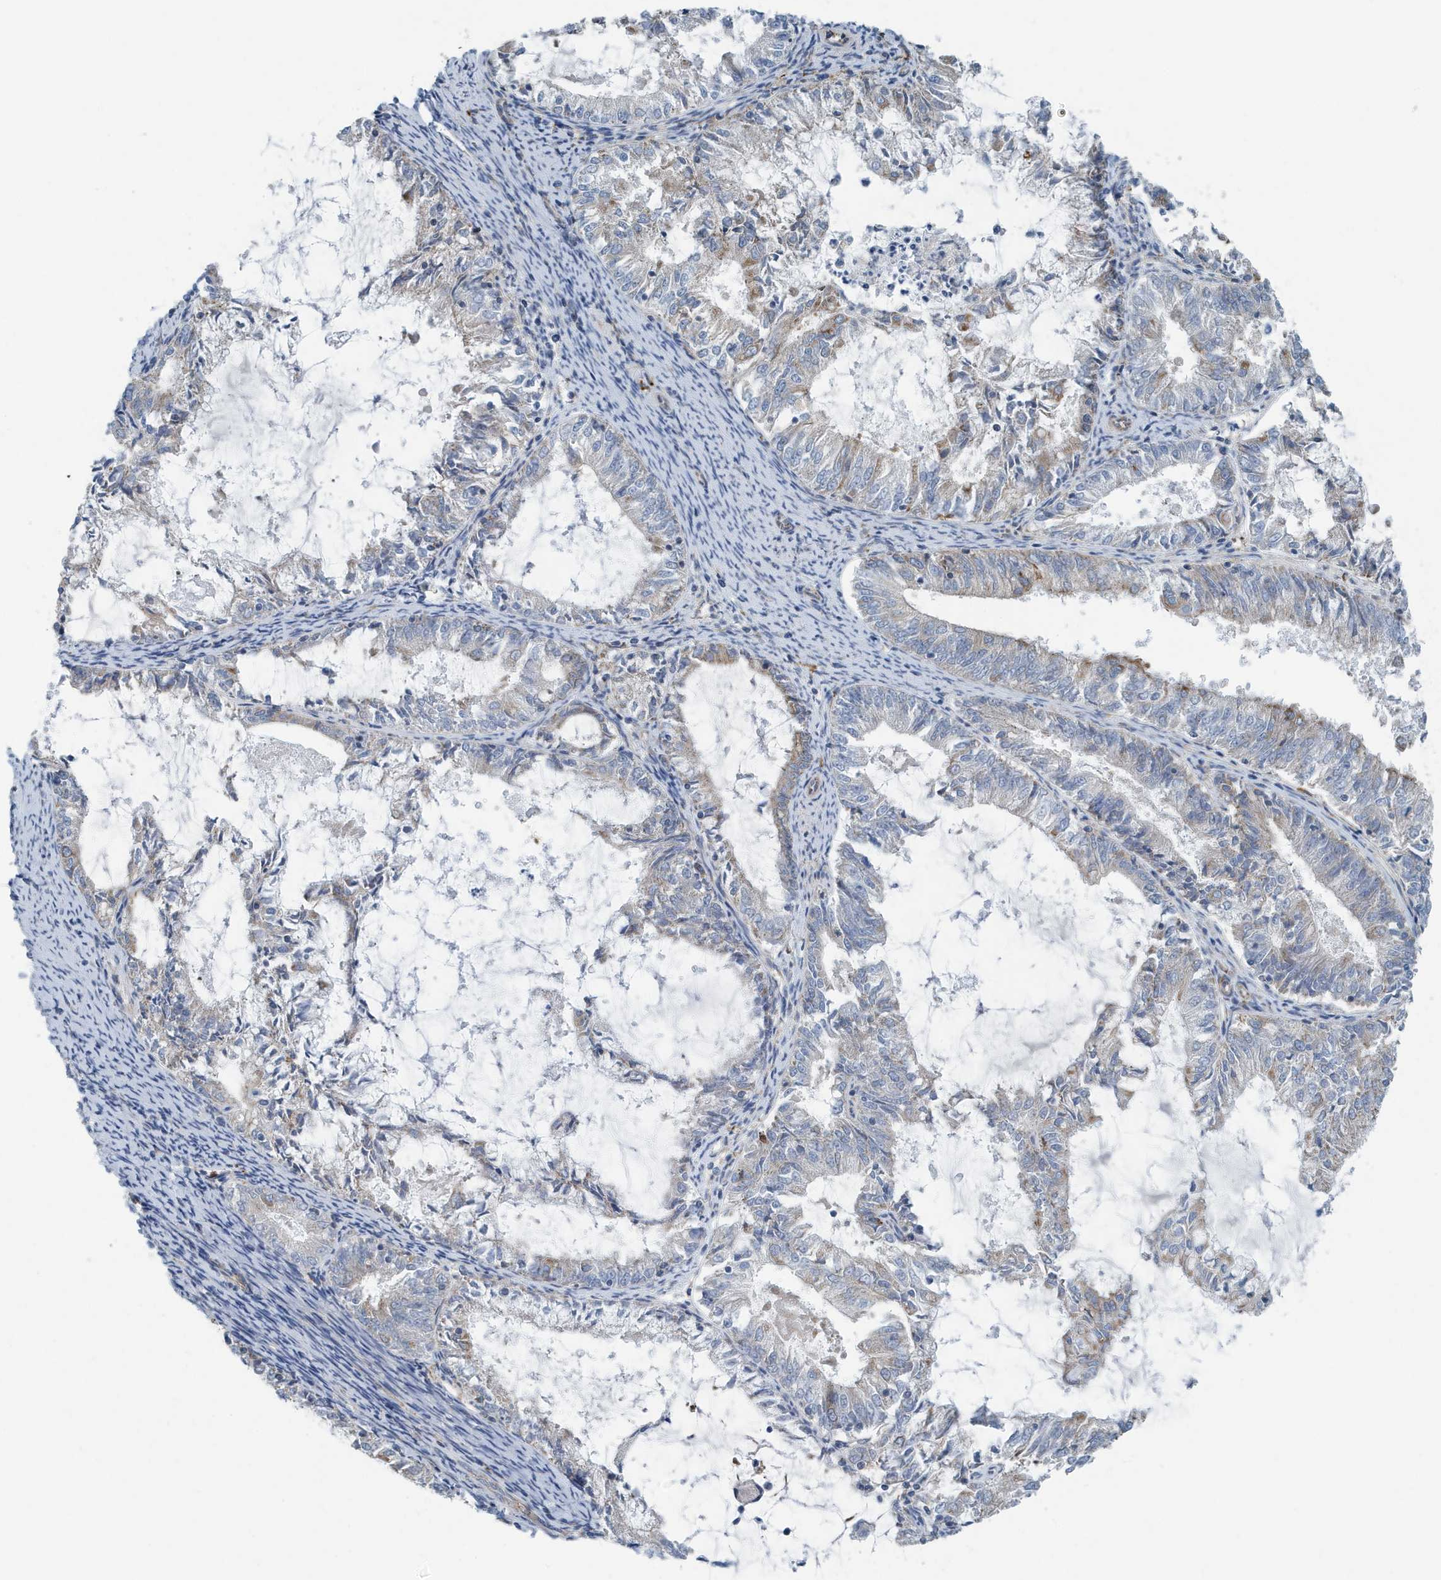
{"staining": {"intensity": "moderate", "quantity": "<25%", "location": "cytoplasmic/membranous"}, "tissue": "endometrial cancer", "cell_type": "Tumor cells", "image_type": "cancer", "snomed": [{"axis": "morphology", "description": "Adenocarcinoma, NOS"}, {"axis": "topography", "description": "Endometrium"}], "caption": "Immunohistochemistry (DAB) staining of human endometrial cancer (adenocarcinoma) exhibits moderate cytoplasmic/membranous protein expression in about <25% of tumor cells.", "gene": "PPM1M", "patient": {"sex": "female", "age": 57}}